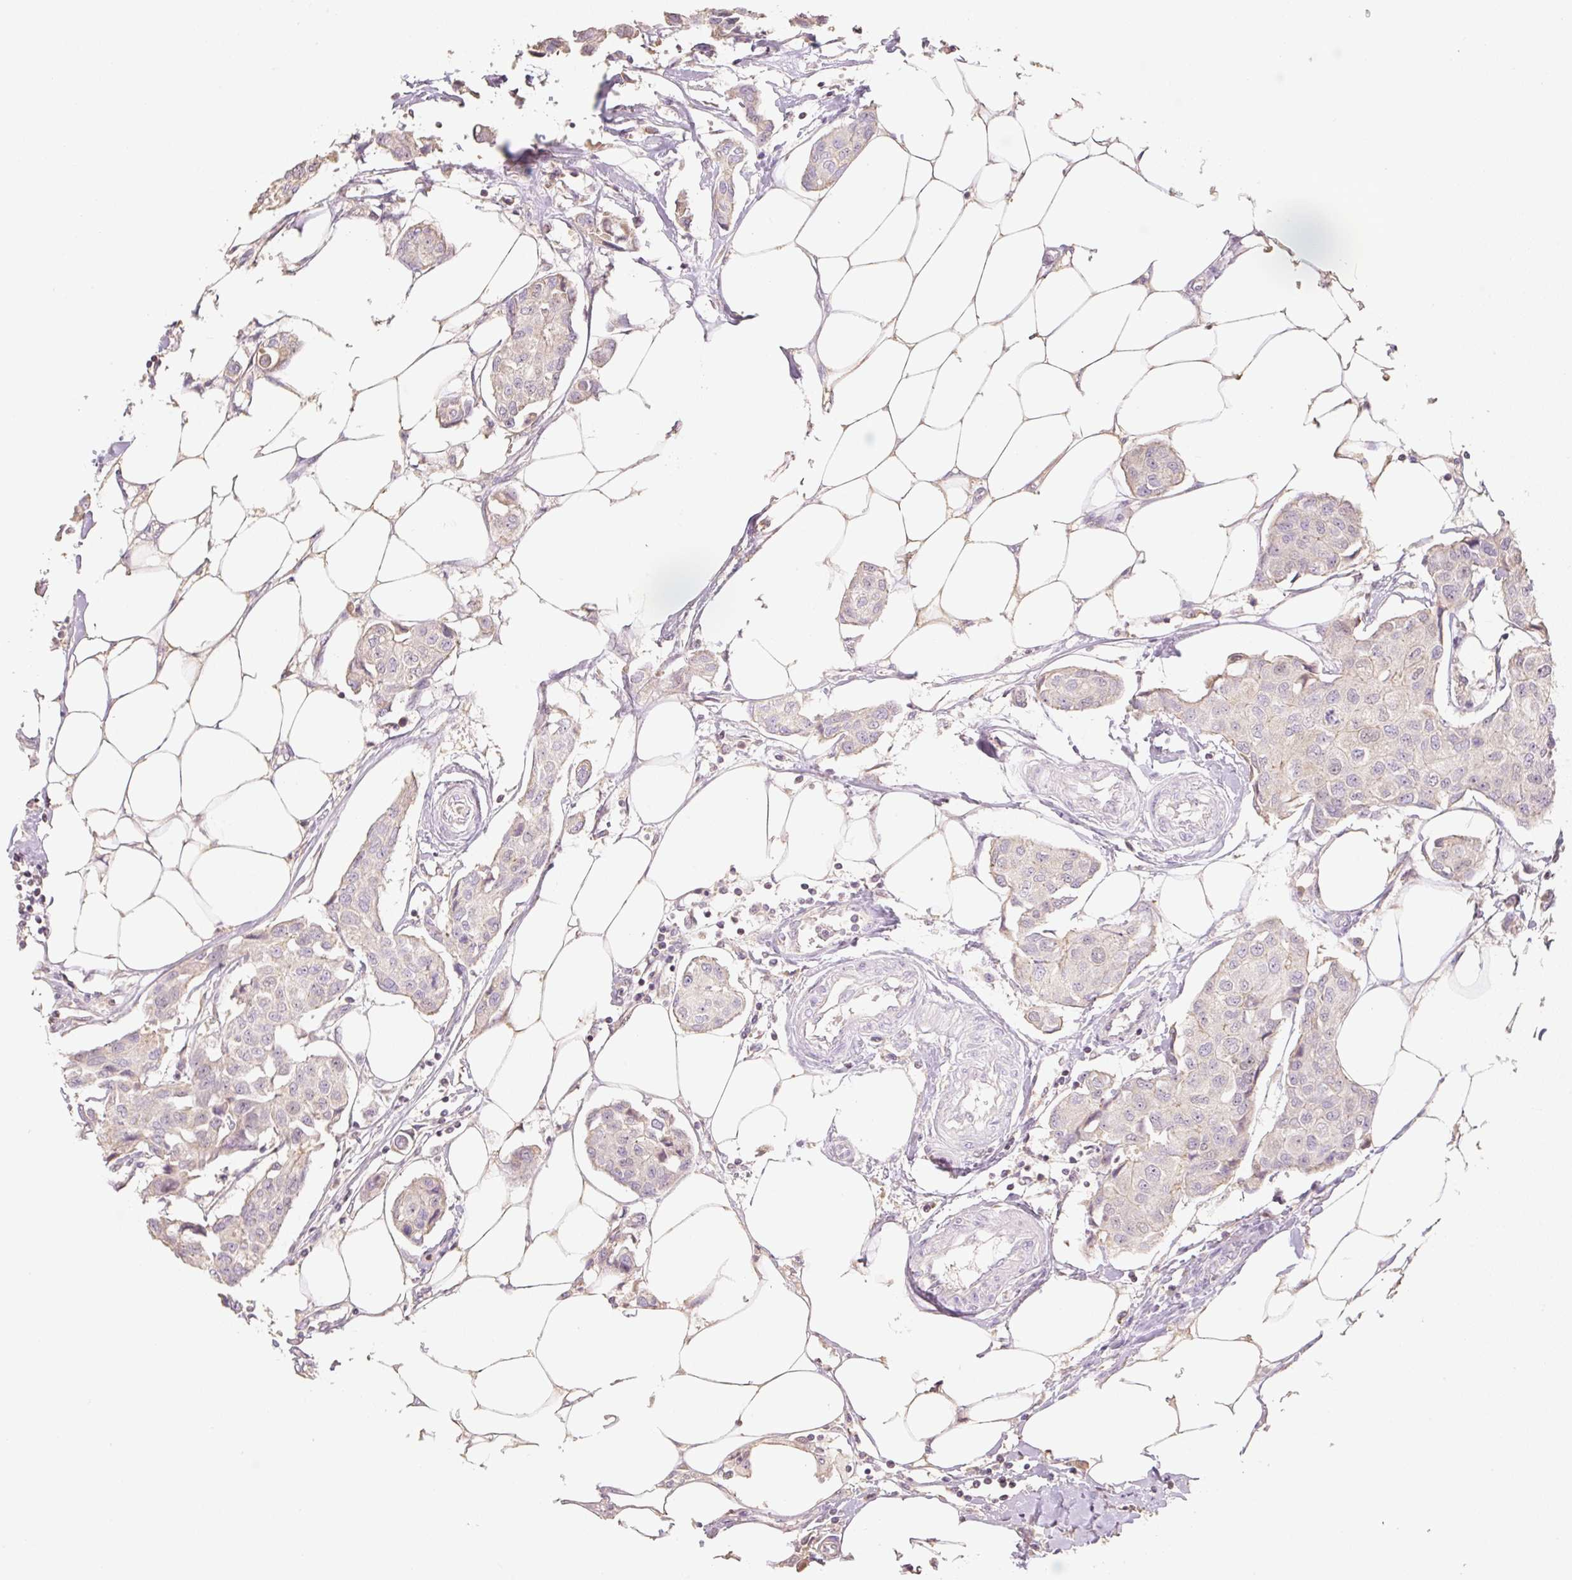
{"staining": {"intensity": "moderate", "quantity": "<25%", "location": "cytoplasmic/membranous"}, "tissue": "breast cancer", "cell_type": "Tumor cells", "image_type": "cancer", "snomed": [{"axis": "morphology", "description": "Duct carcinoma"}, {"axis": "topography", "description": "Breast"}, {"axis": "topography", "description": "Lymph node"}], "caption": "Immunohistochemical staining of human intraductal carcinoma (breast) reveals low levels of moderate cytoplasmic/membranous protein expression in about <25% of tumor cells. The staining was performed using DAB (3,3'-diaminobenzidine) to visualize the protein expression in brown, while the nuclei were stained in blue with hematoxylin (Magnification: 20x).", "gene": "MIA2", "patient": {"sex": "female", "age": 80}}